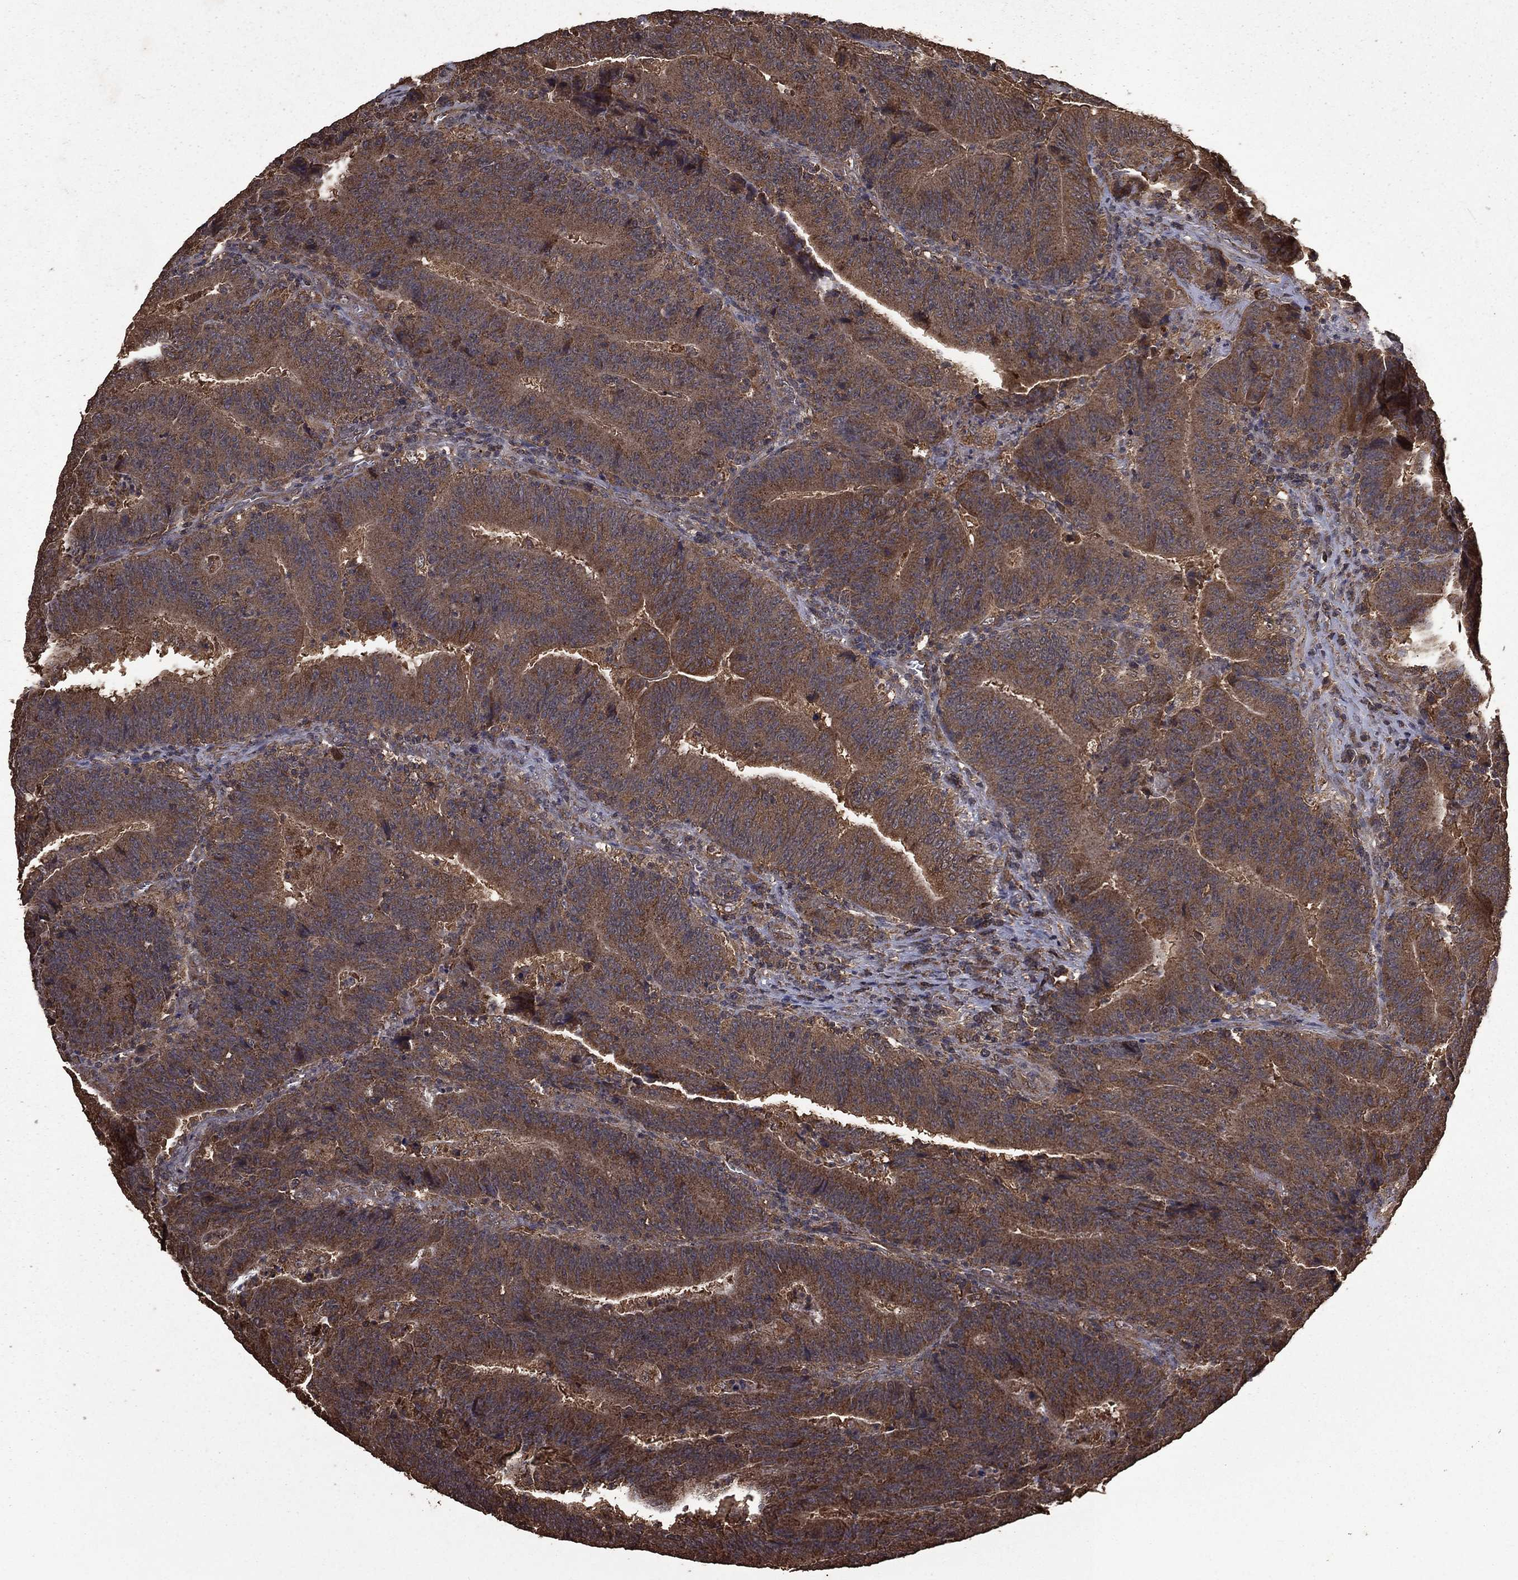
{"staining": {"intensity": "moderate", "quantity": "25%-75%", "location": "cytoplasmic/membranous"}, "tissue": "colorectal cancer", "cell_type": "Tumor cells", "image_type": "cancer", "snomed": [{"axis": "morphology", "description": "Adenocarcinoma, NOS"}, {"axis": "topography", "description": "Colon"}], "caption": "Tumor cells reveal medium levels of moderate cytoplasmic/membranous positivity in approximately 25%-75% of cells in colorectal adenocarcinoma.", "gene": "BIRC6", "patient": {"sex": "female", "age": 75}}